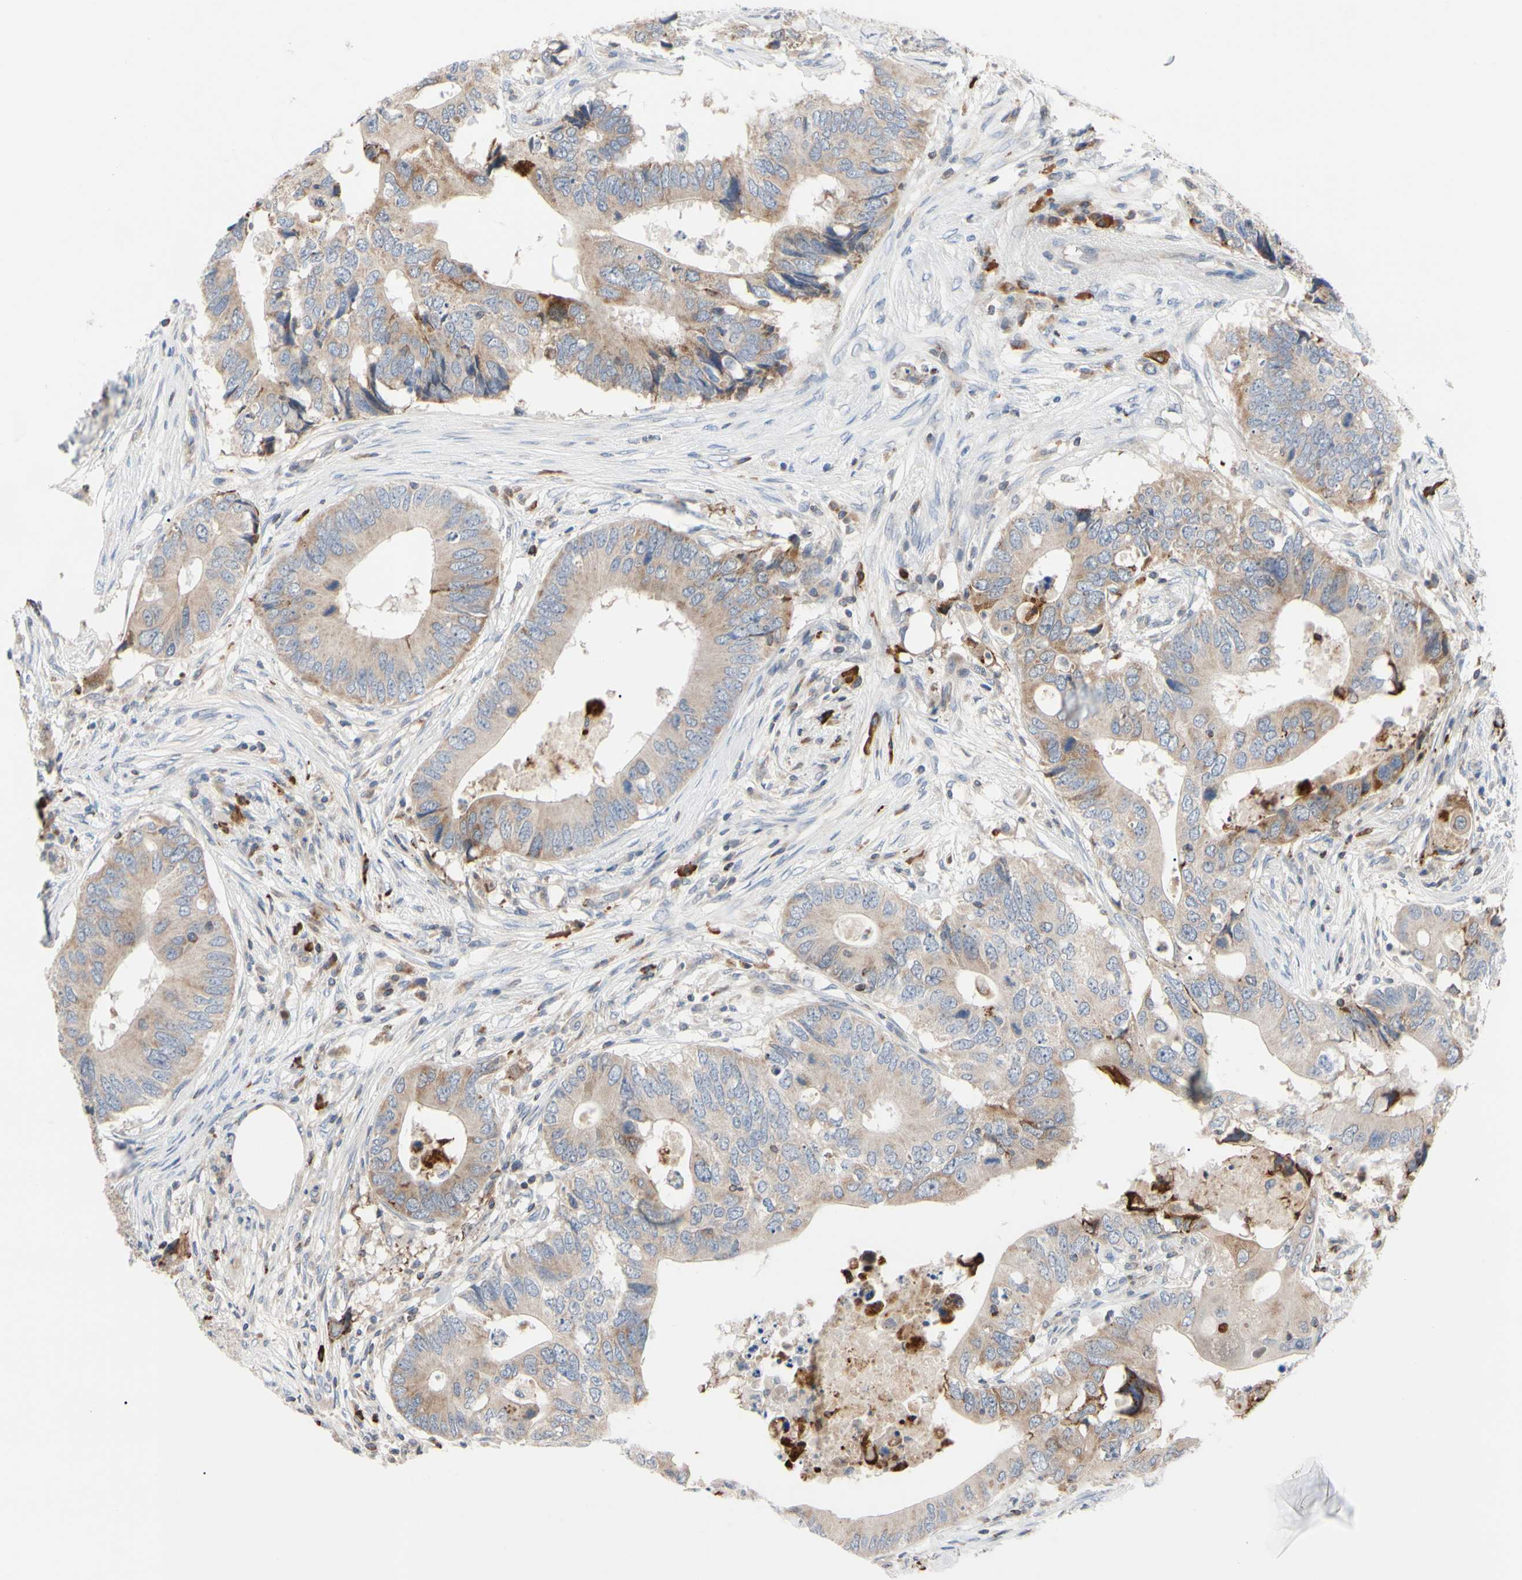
{"staining": {"intensity": "weak", "quantity": "25%-75%", "location": "cytoplasmic/membranous"}, "tissue": "colorectal cancer", "cell_type": "Tumor cells", "image_type": "cancer", "snomed": [{"axis": "morphology", "description": "Adenocarcinoma, NOS"}, {"axis": "topography", "description": "Colon"}], "caption": "Human colorectal cancer stained with a brown dye reveals weak cytoplasmic/membranous positive positivity in approximately 25%-75% of tumor cells.", "gene": "MCL1", "patient": {"sex": "male", "age": 71}}